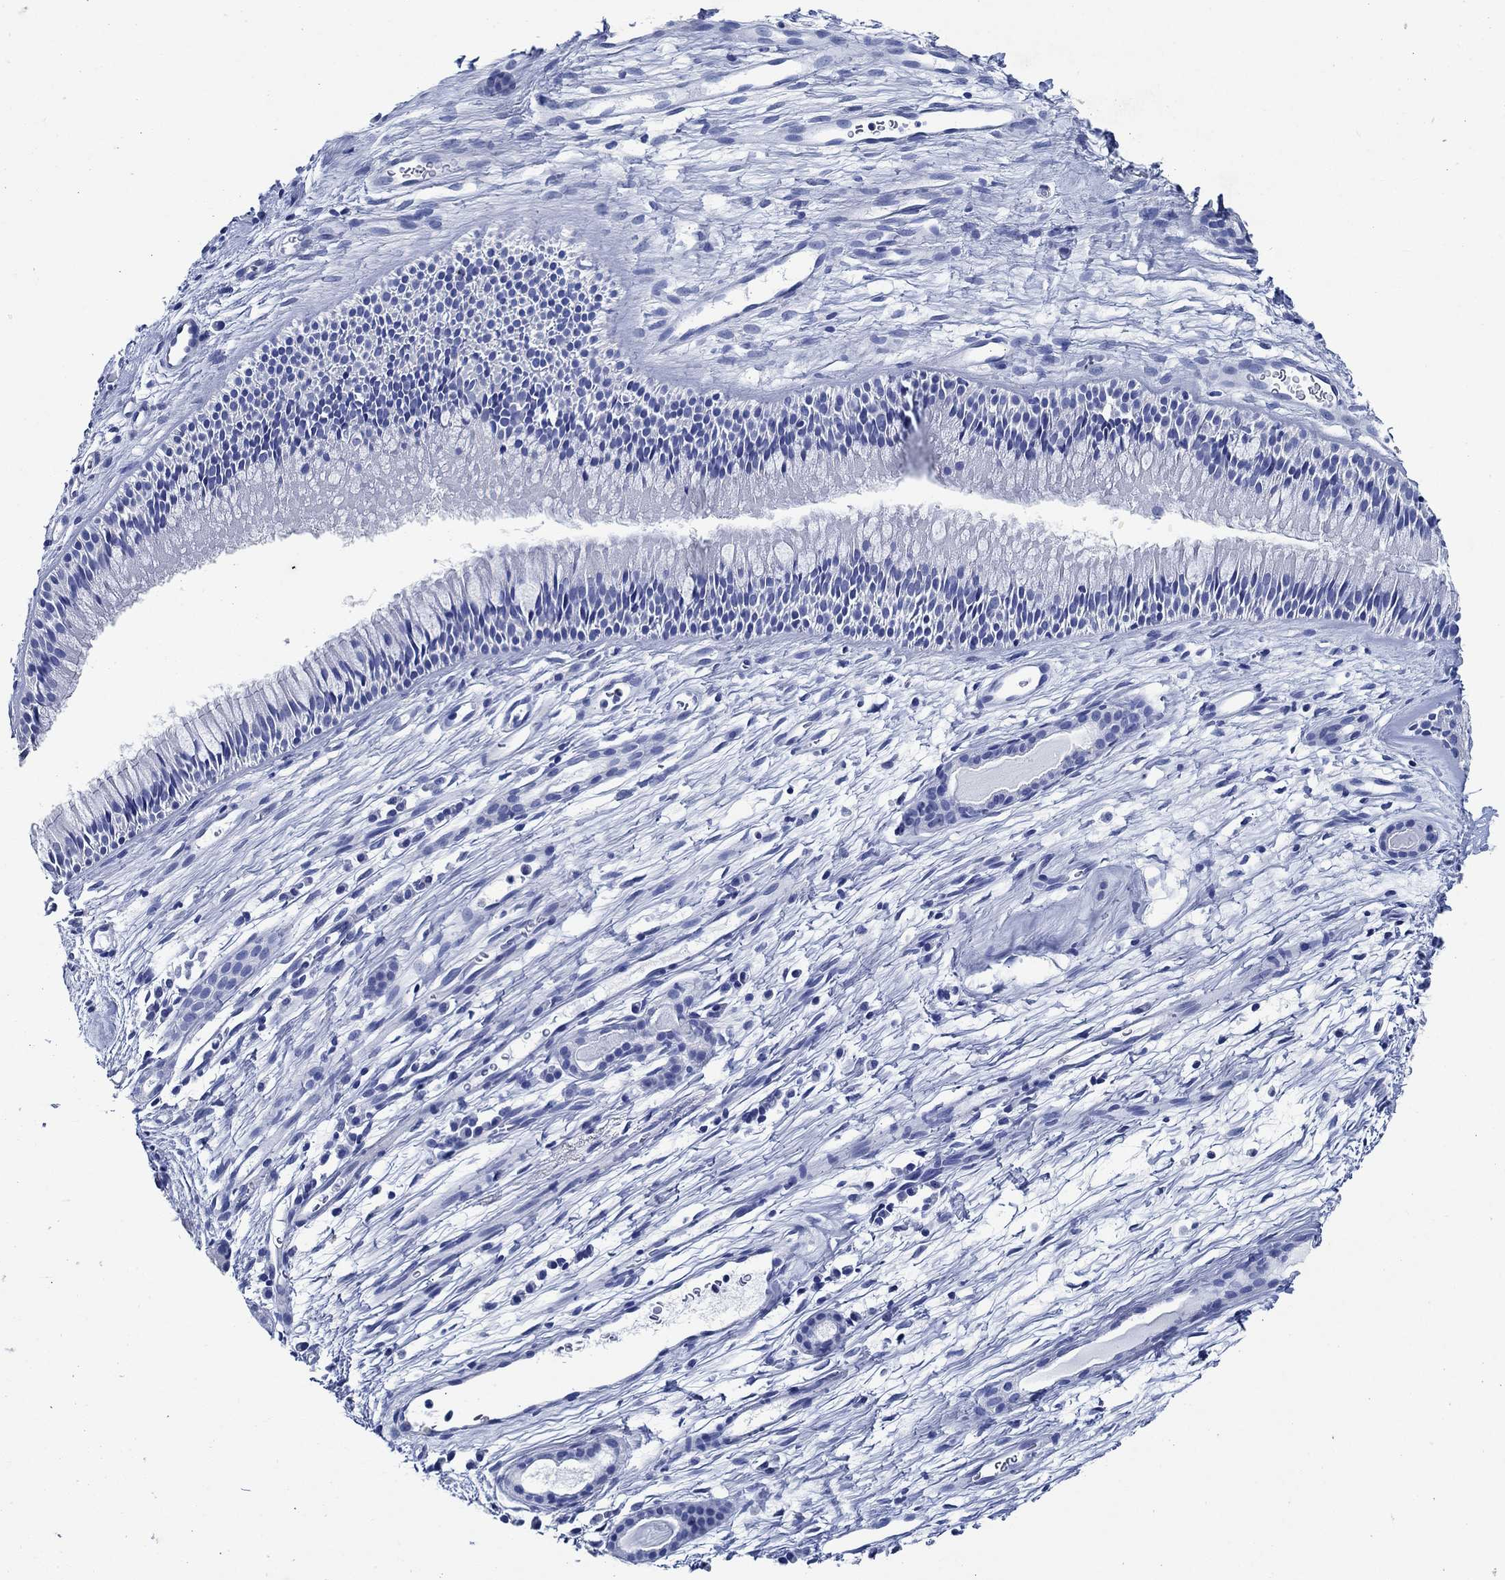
{"staining": {"intensity": "negative", "quantity": "none", "location": "none"}, "tissue": "nasopharynx", "cell_type": "Respiratory epithelial cells", "image_type": "normal", "snomed": [{"axis": "morphology", "description": "Normal tissue, NOS"}, {"axis": "topography", "description": "Nasopharynx"}], "caption": "Human nasopharynx stained for a protein using immunohistochemistry (IHC) displays no positivity in respiratory epithelial cells.", "gene": "ZNF671", "patient": {"sex": "male", "age": 51}}